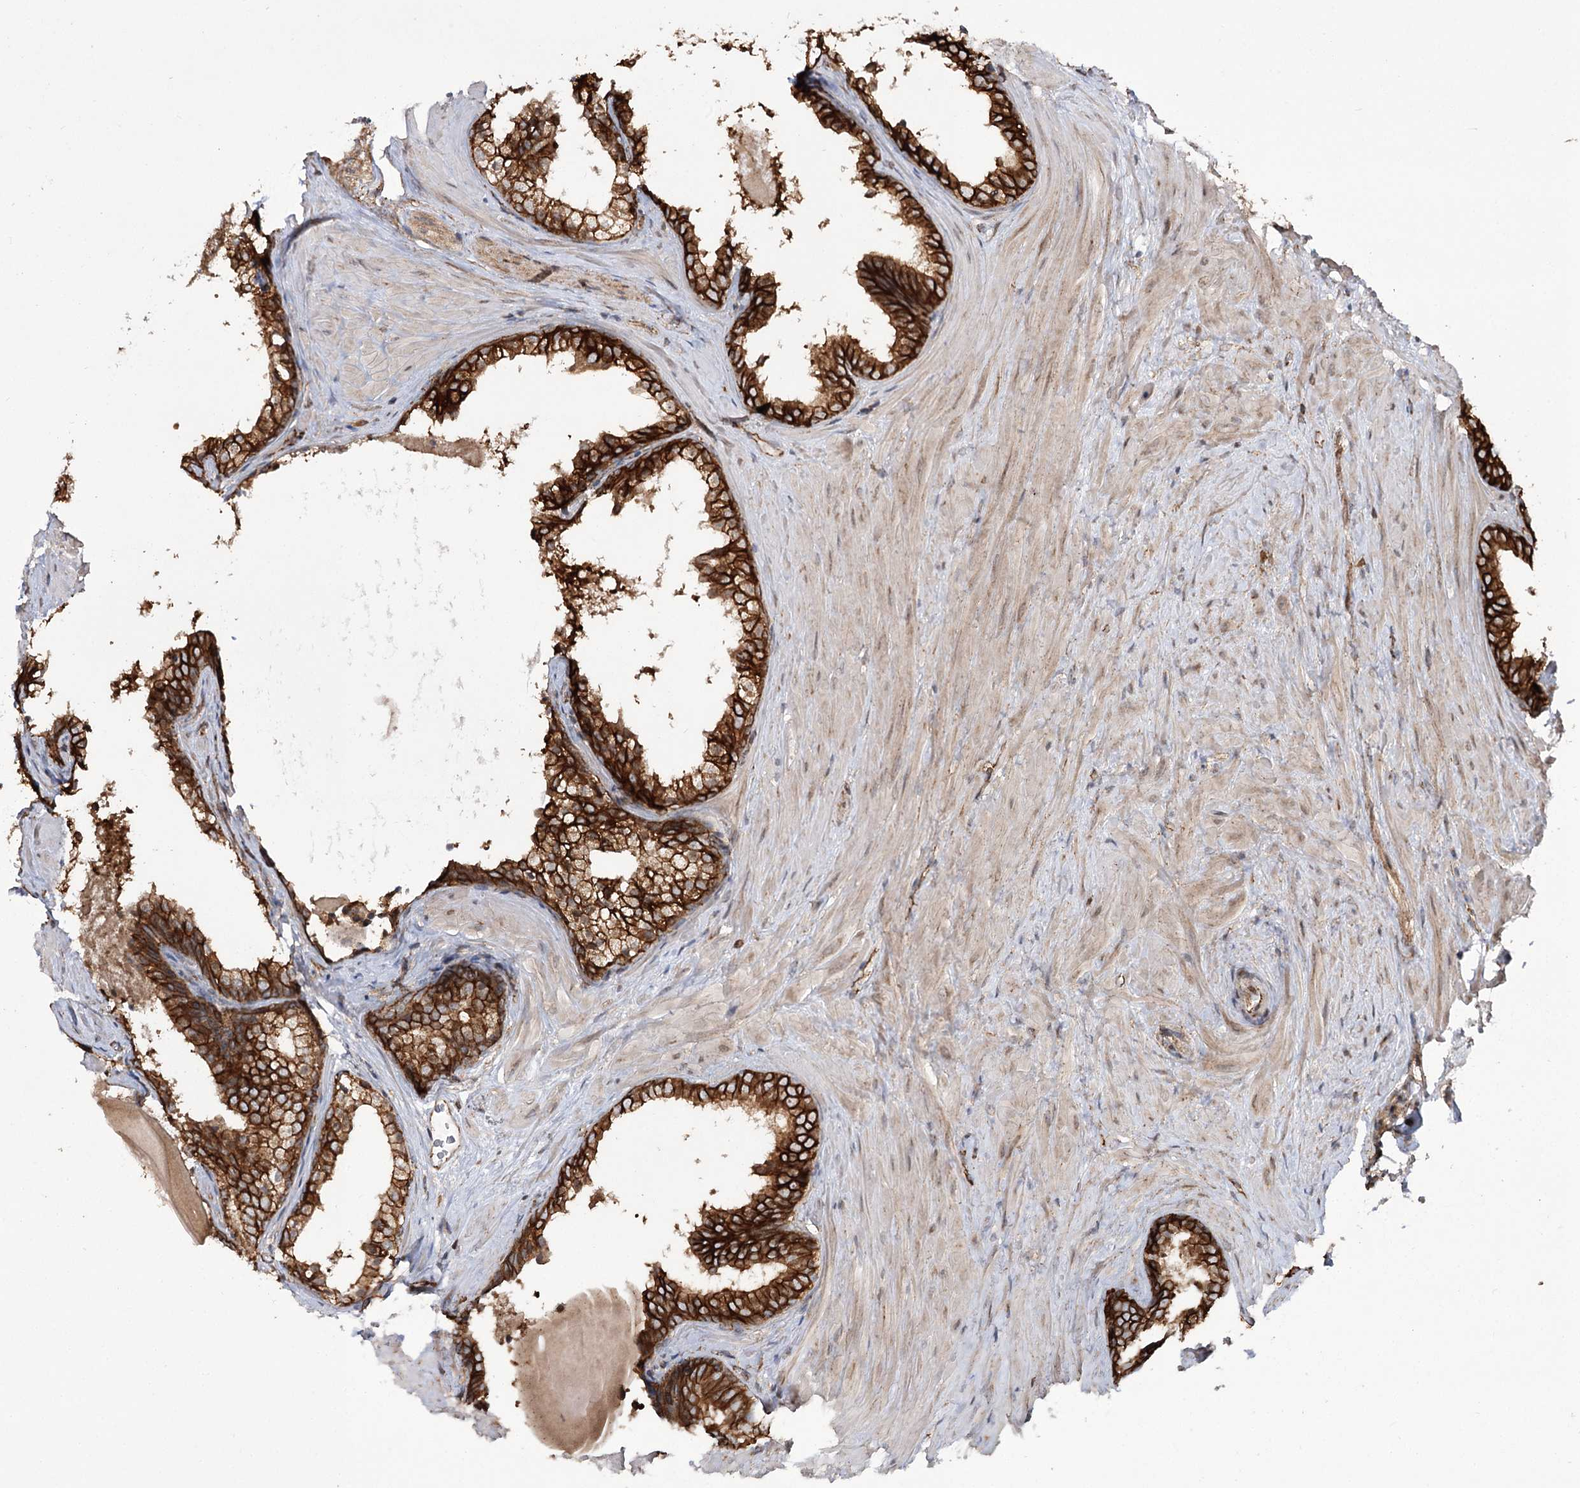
{"staining": {"intensity": "strong", "quantity": ">75%", "location": "cytoplasmic/membranous"}, "tissue": "prostate cancer", "cell_type": "Tumor cells", "image_type": "cancer", "snomed": [{"axis": "morphology", "description": "Adenocarcinoma, Low grade"}, {"axis": "topography", "description": "Prostate"}], "caption": "This photomicrograph shows immunohistochemistry staining of human prostate cancer, with high strong cytoplasmic/membranous positivity in approximately >75% of tumor cells.", "gene": "DHX29", "patient": {"sex": "male", "age": 47}}